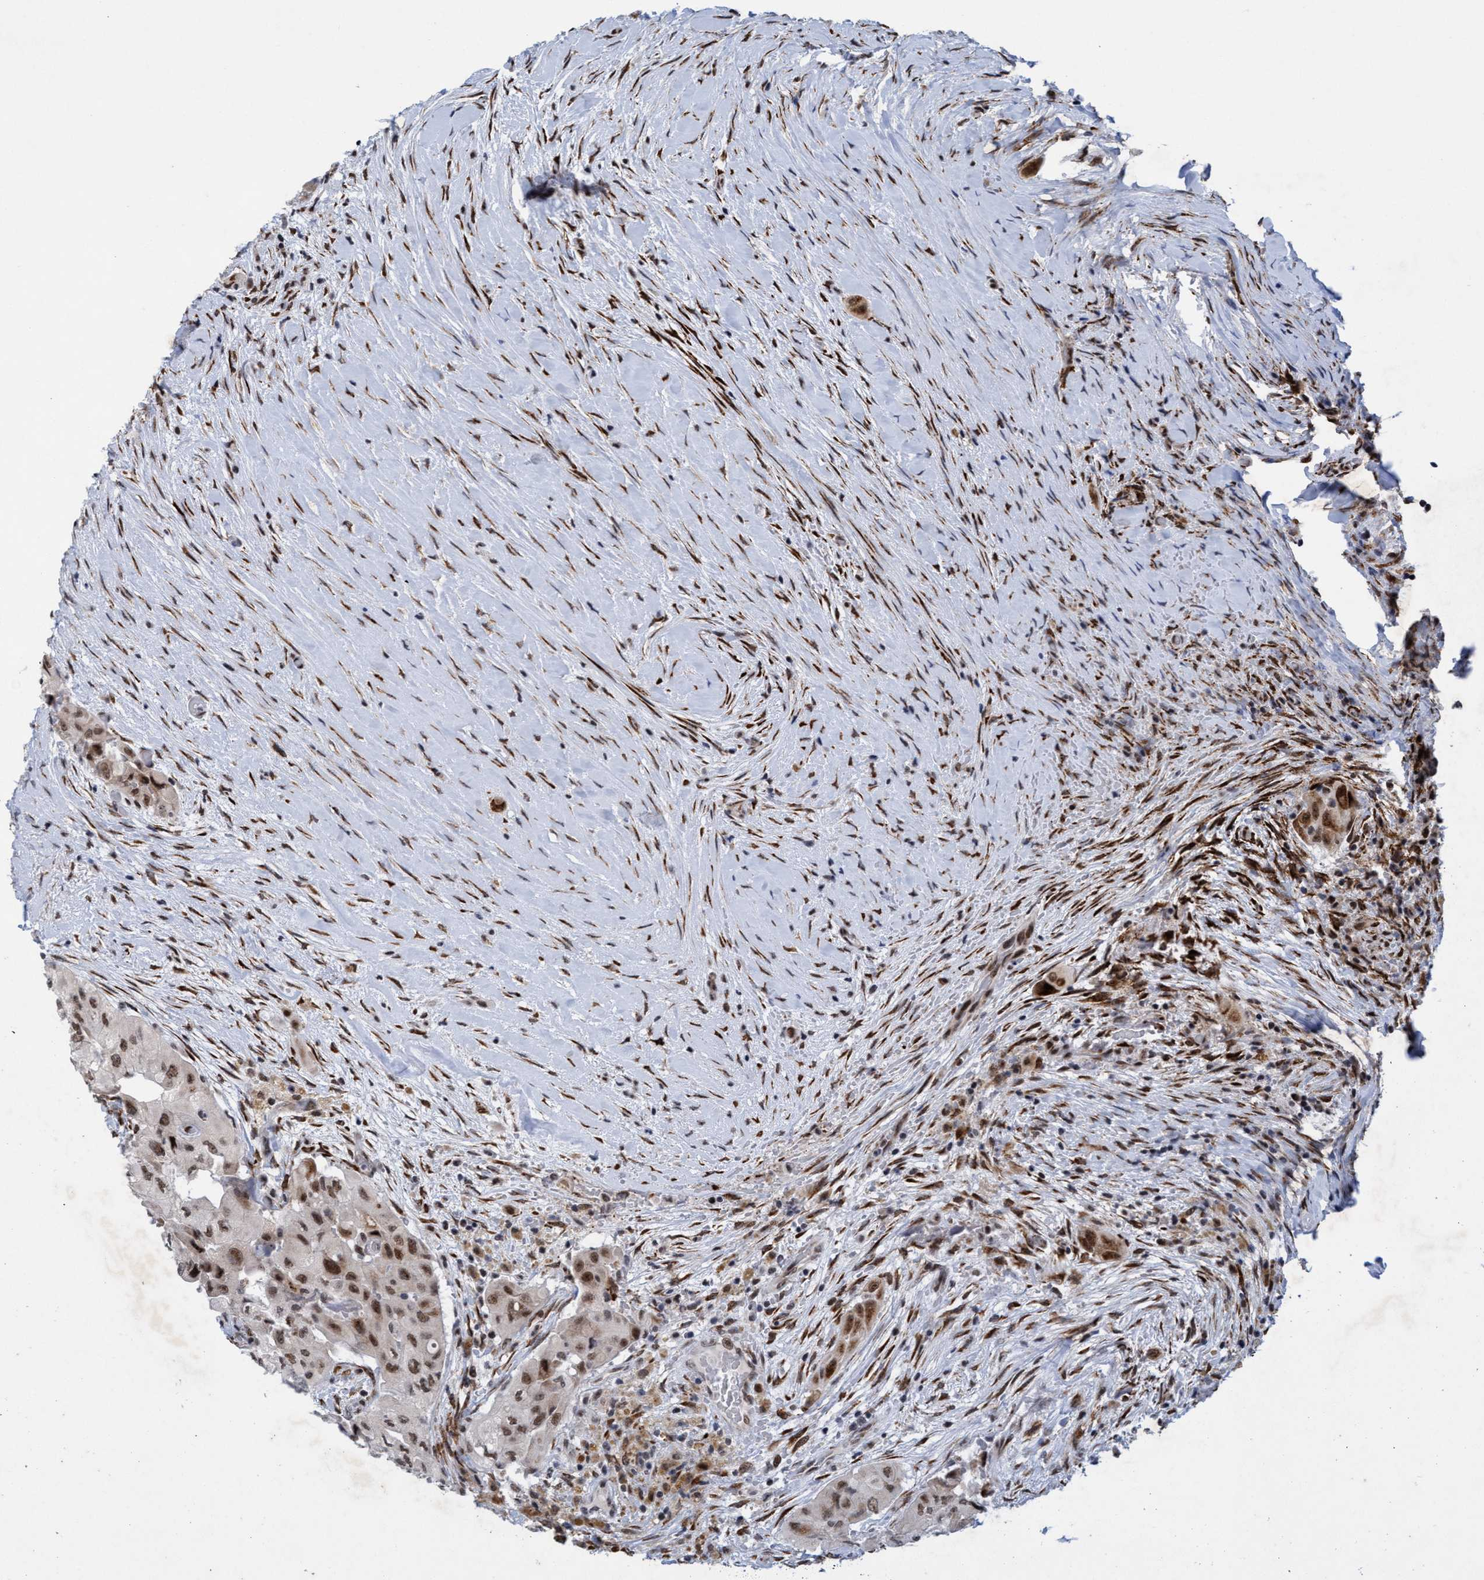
{"staining": {"intensity": "moderate", "quantity": ">75%", "location": "nuclear"}, "tissue": "thyroid cancer", "cell_type": "Tumor cells", "image_type": "cancer", "snomed": [{"axis": "morphology", "description": "Papillary adenocarcinoma, NOS"}, {"axis": "topography", "description": "Thyroid gland"}], "caption": "Thyroid cancer (papillary adenocarcinoma) tissue demonstrates moderate nuclear staining in about >75% of tumor cells, visualized by immunohistochemistry. Using DAB (brown) and hematoxylin (blue) stains, captured at high magnification using brightfield microscopy.", "gene": "GLT6D1", "patient": {"sex": "female", "age": 59}}